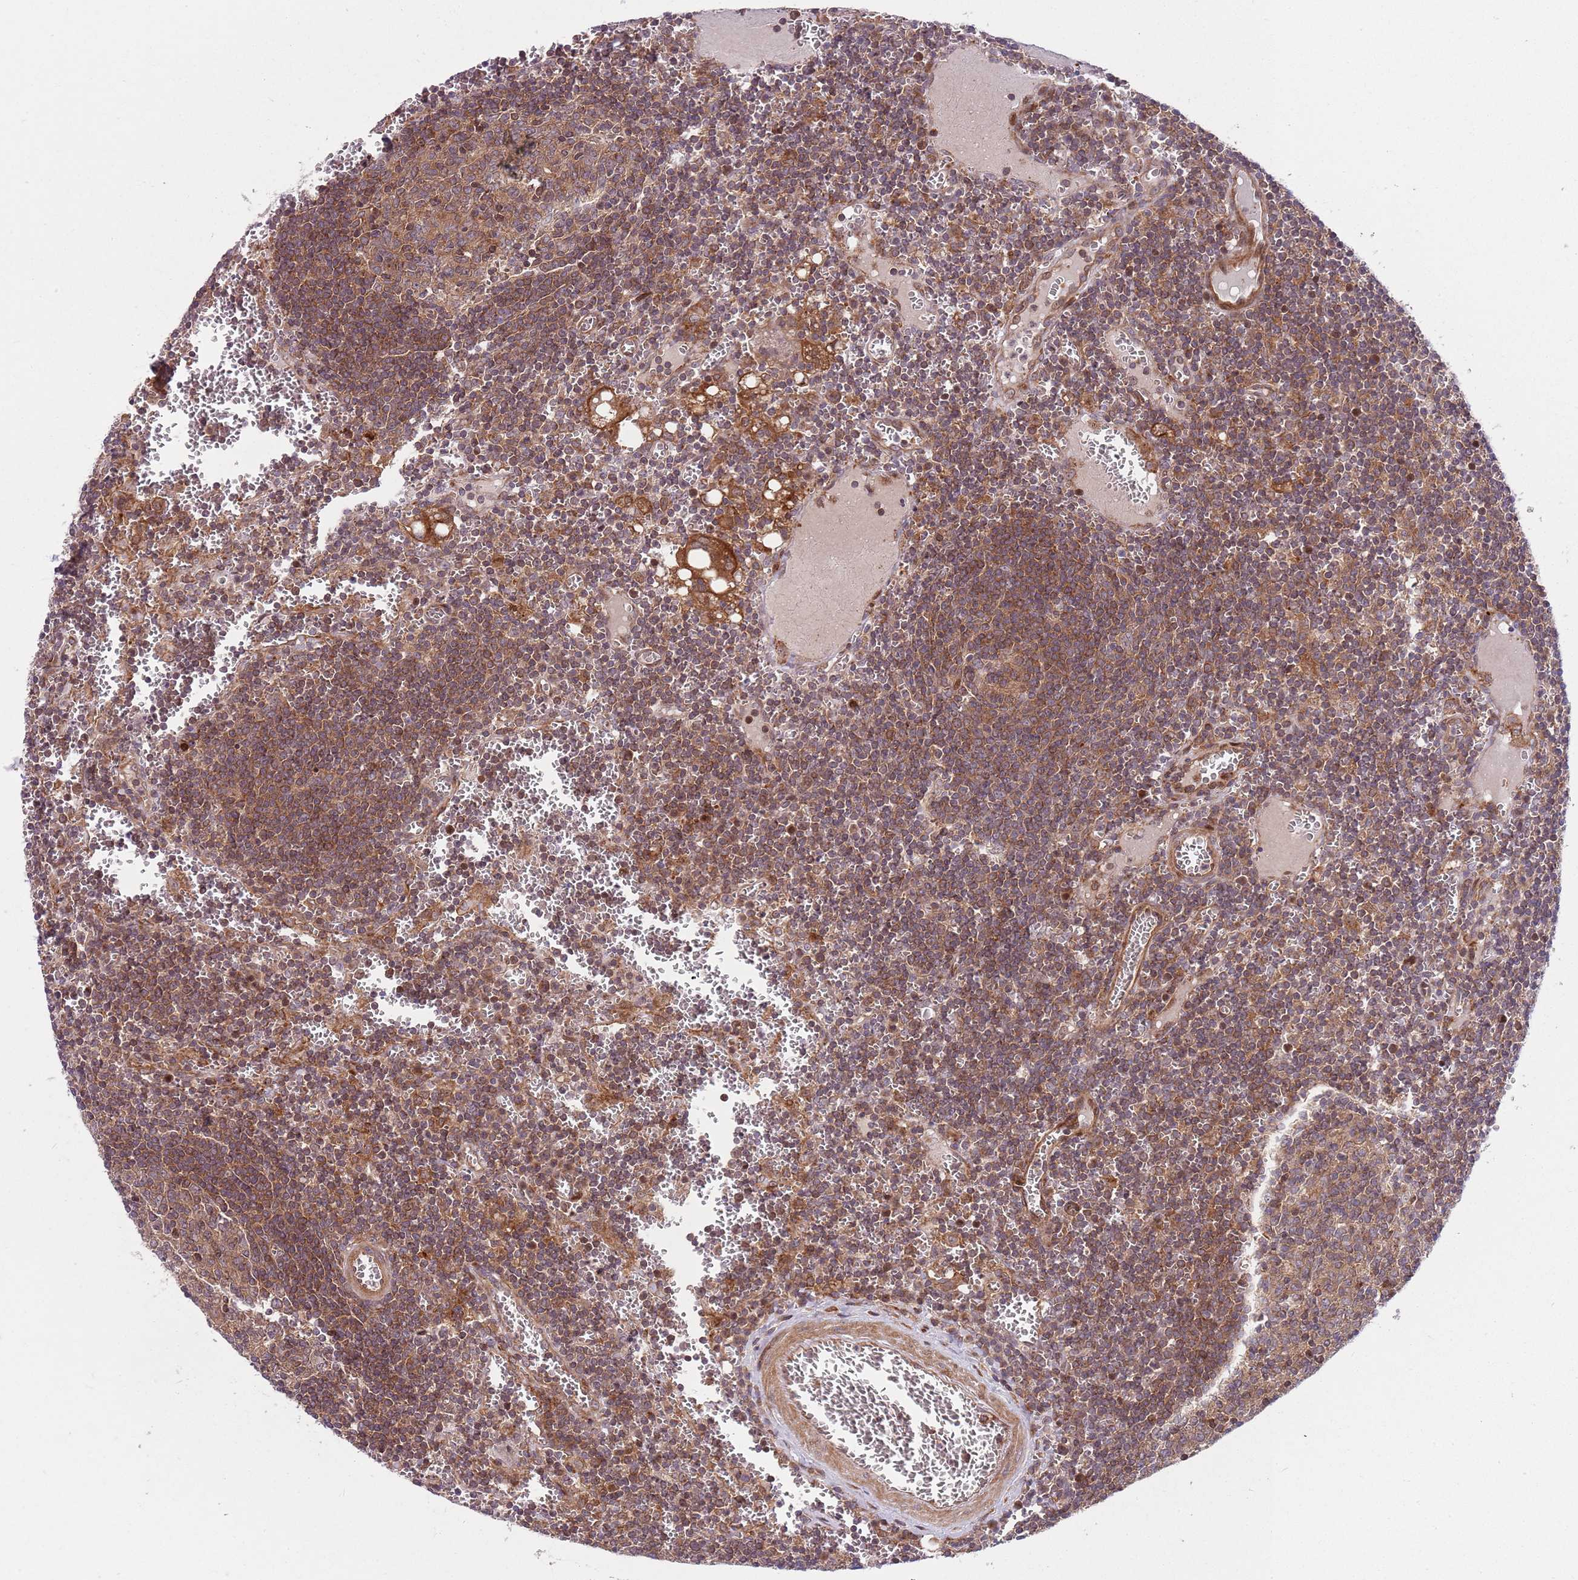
{"staining": {"intensity": "strong", "quantity": ">75%", "location": "cytoplasmic/membranous"}, "tissue": "lymph node", "cell_type": "Germinal center cells", "image_type": "normal", "snomed": [{"axis": "morphology", "description": "Normal tissue, NOS"}, {"axis": "topography", "description": "Lymph node"}], "caption": "This is a photomicrograph of immunohistochemistry (IHC) staining of unremarkable lymph node, which shows strong staining in the cytoplasmic/membranous of germinal center cells.", "gene": "GGA1", "patient": {"sex": "female", "age": 73}}